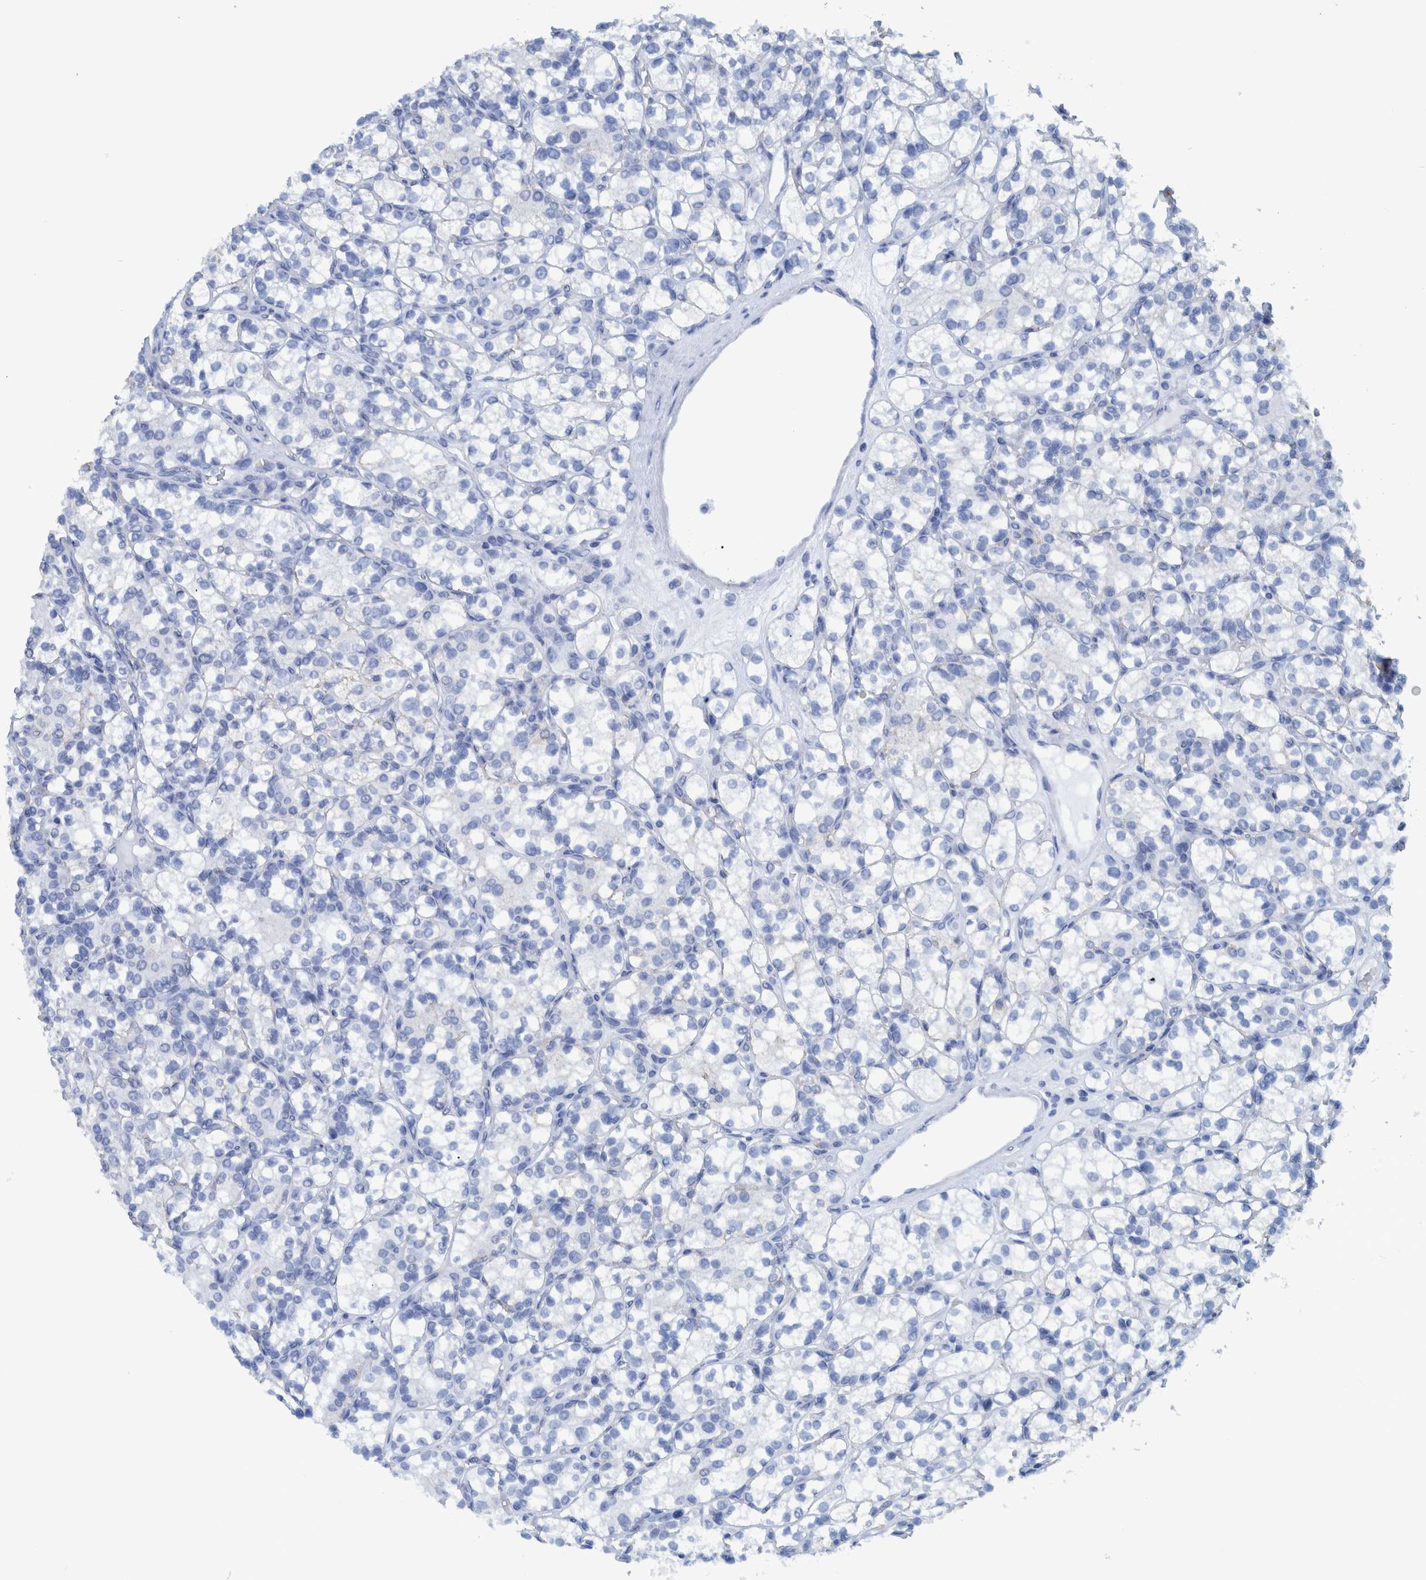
{"staining": {"intensity": "negative", "quantity": "none", "location": "none"}, "tissue": "renal cancer", "cell_type": "Tumor cells", "image_type": "cancer", "snomed": [{"axis": "morphology", "description": "Adenocarcinoma, NOS"}, {"axis": "topography", "description": "Kidney"}], "caption": "This is a histopathology image of immunohistochemistry staining of renal cancer, which shows no expression in tumor cells.", "gene": "BZW2", "patient": {"sex": "male", "age": 77}}